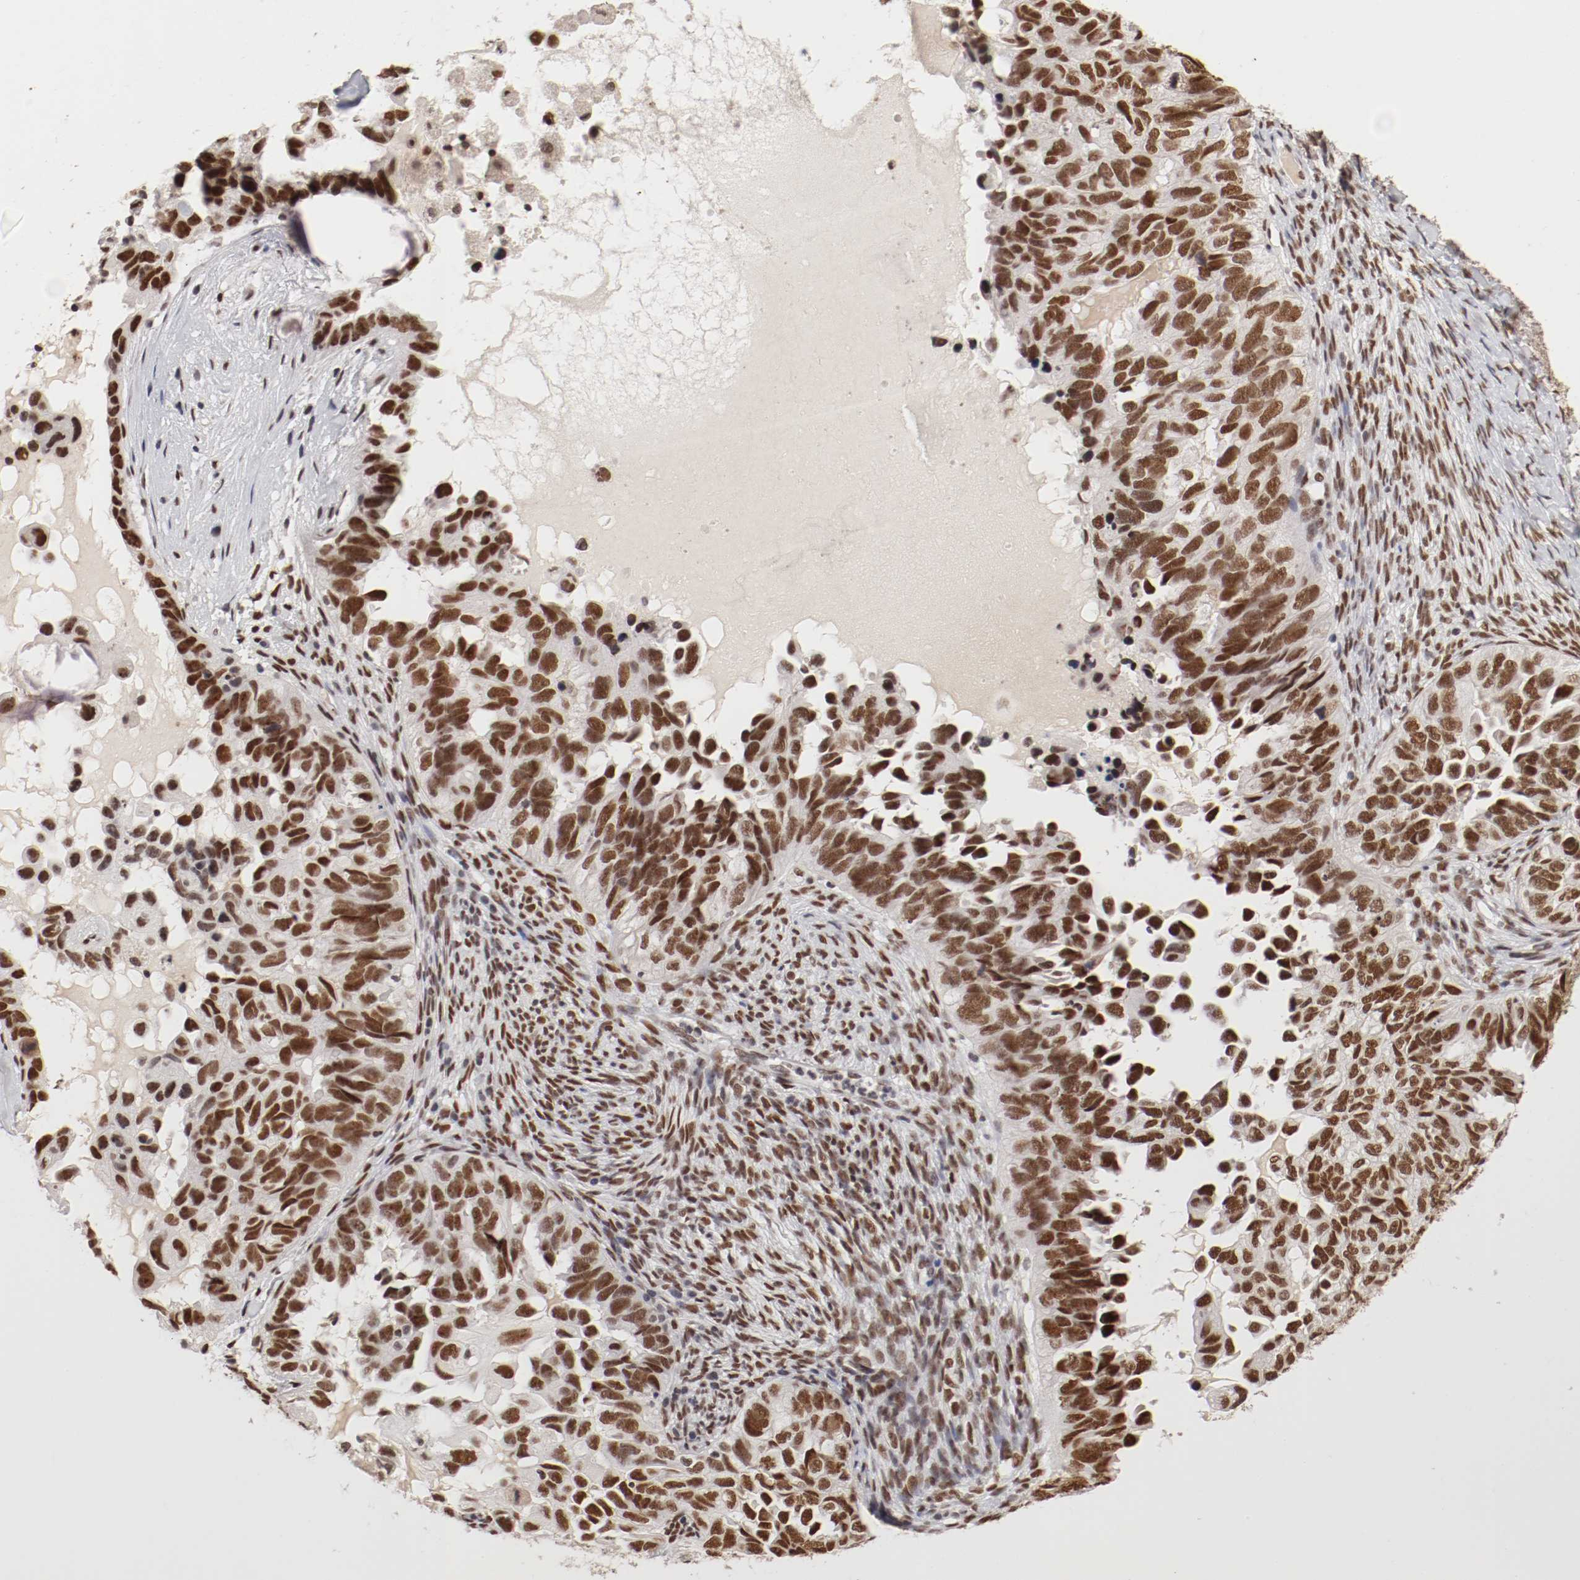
{"staining": {"intensity": "strong", "quantity": ">75%", "location": "nuclear"}, "tissue": "ovarian cancer", "cell_type": "Tumor cells", "image_type": "cancer", "snomed": [{"axis": "morphology", "description": "Cystadenocarcinoma, serous, NOS"}, {"axis": "topography", "description": "Ovary"}], "caption": "A histopathology image of human ovarian cancer stained for a protein shows strong nuclear brown staining in tumor cells.", "gene": "TP53BP1", "patient": {"sex": "female", "age": 82}}